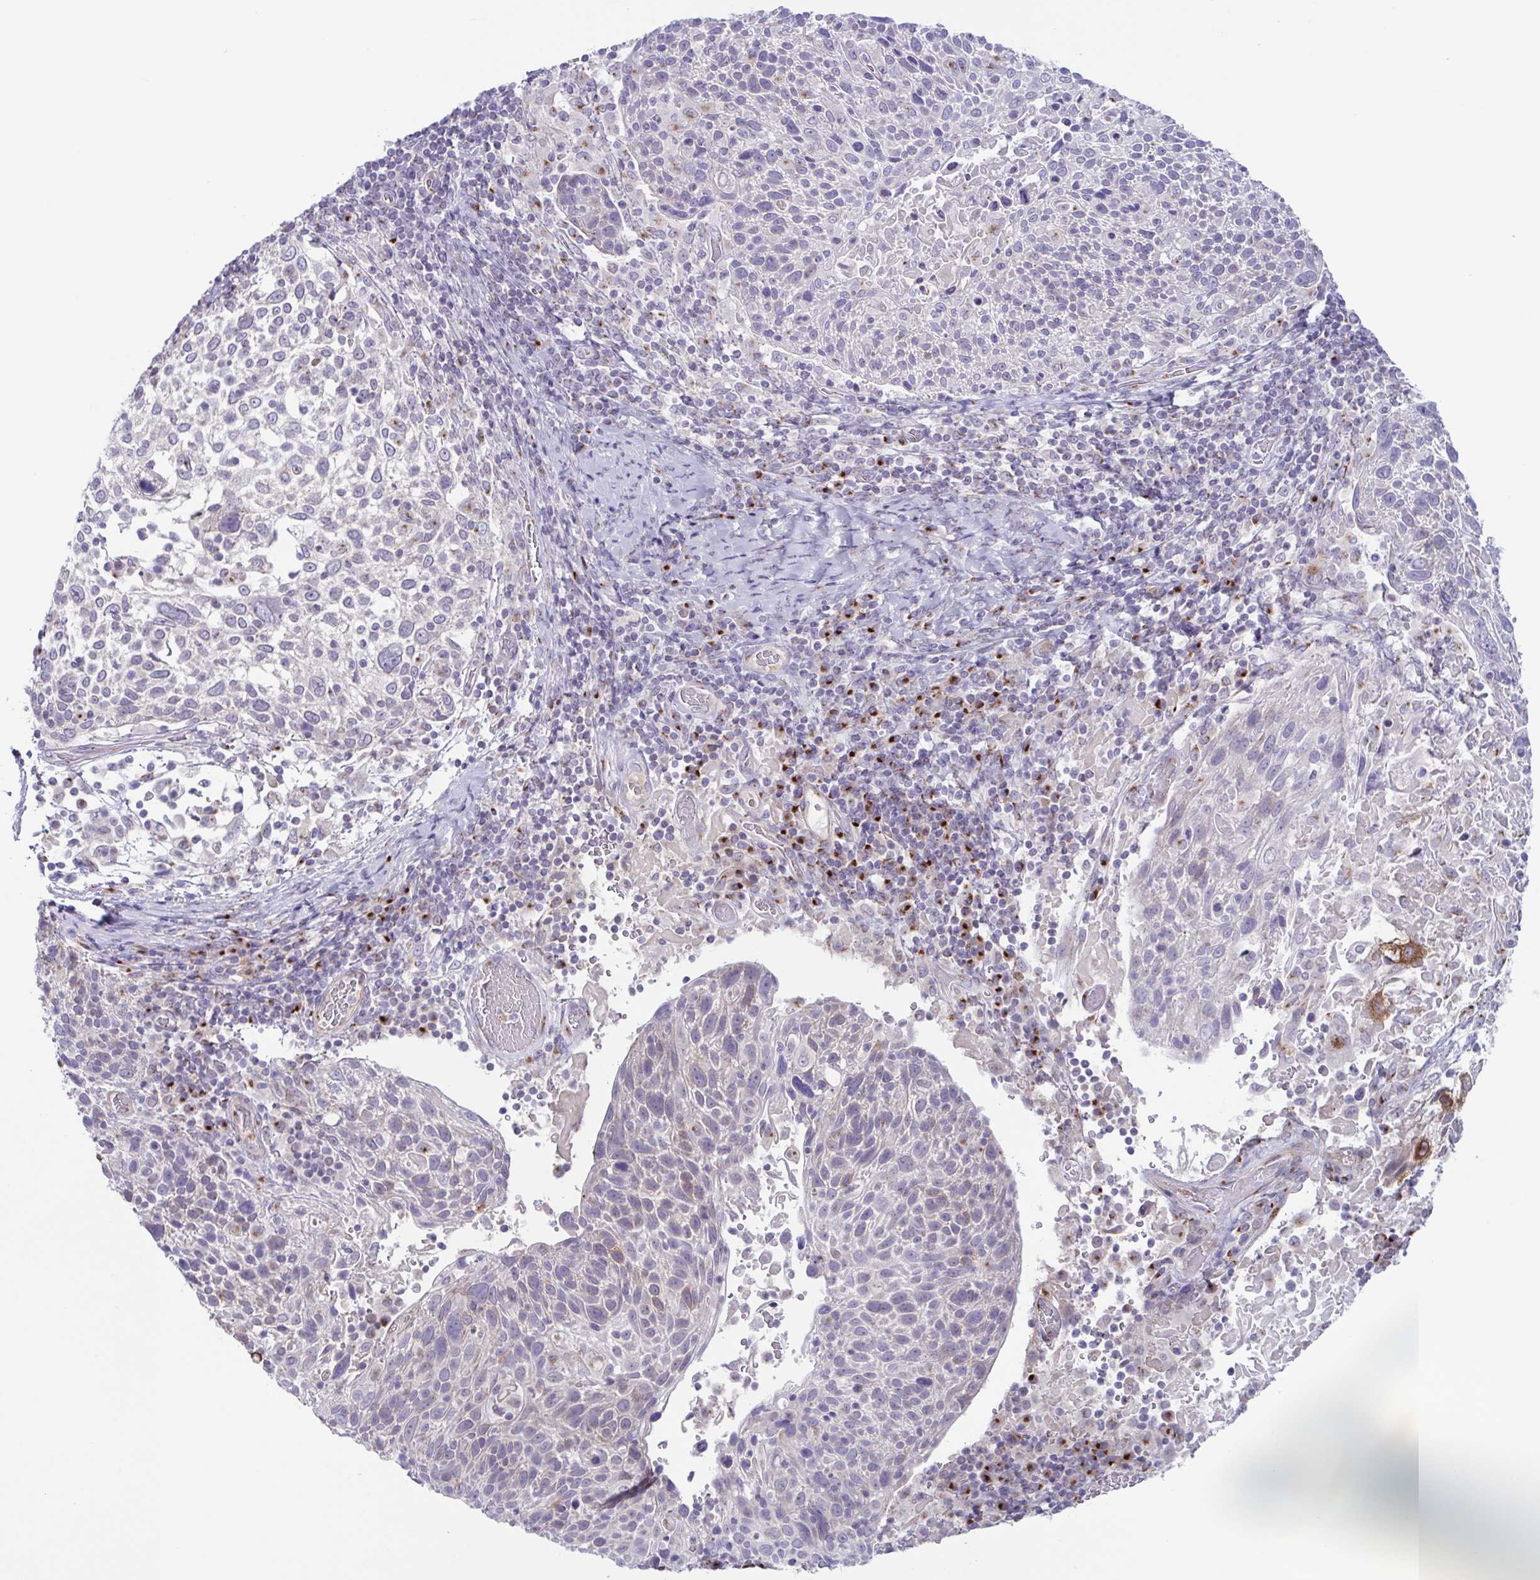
{"staining": {"intensity": "weak", "quantity": "<25%", "location": "cytoplasmic/membranous"}, "tissue": "cervical cancer", "cell_type": "Tumor cells", "image_type": "cancer", "snomed": [{"axis": "morphology", "description": "Squamous cell carcinoma, NOS"}, {"axis": "topography", "description": "Cervix"}], "caption": "IHC image of human squamous cell carcinoma (cervical) stained for a protein (brown), which exhibits no positivity in tumor cells.", "gene": "COL17A1", "patient": {"sex": "female", "age": 61}}